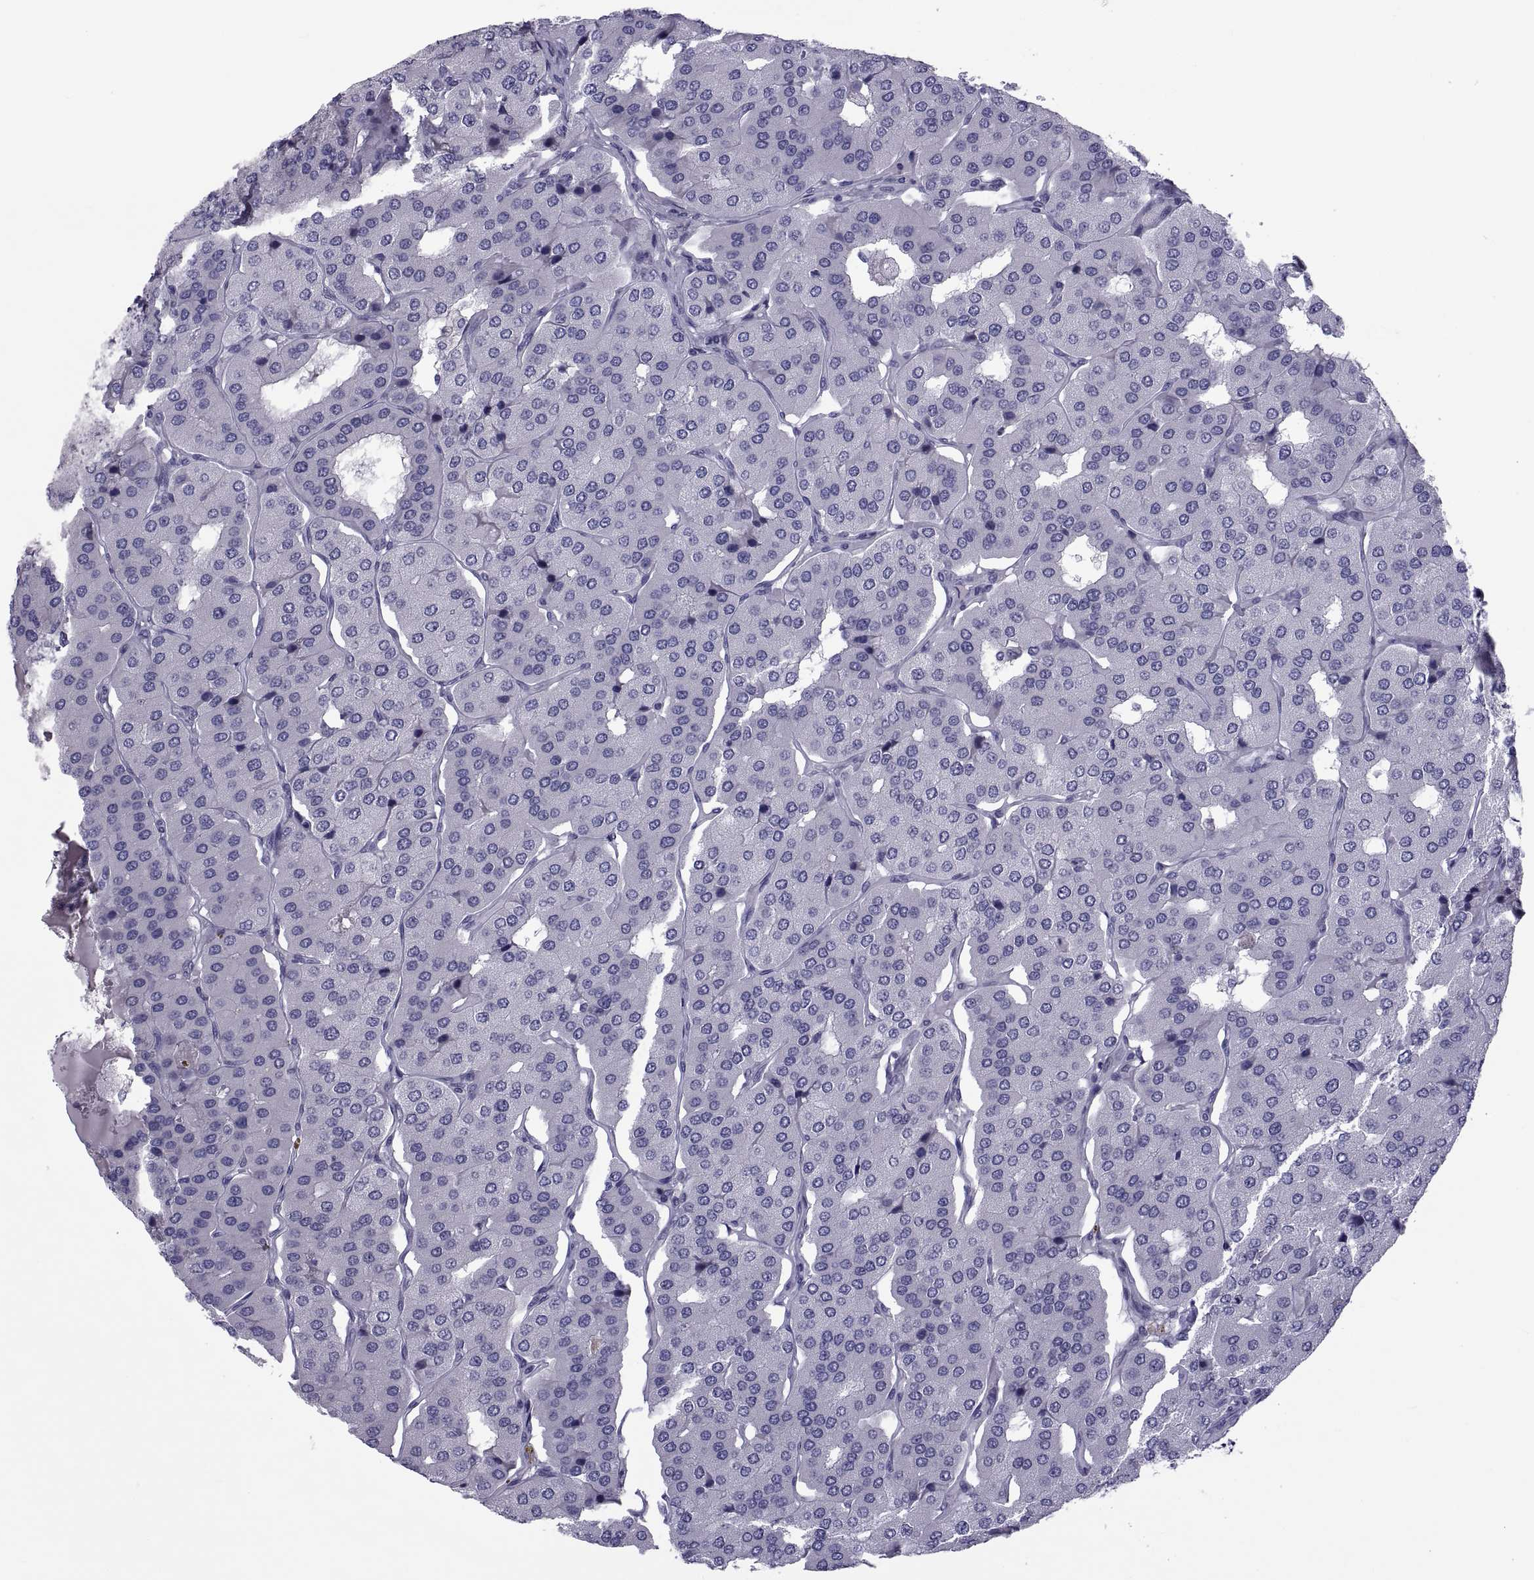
{"staining": {"intensity": "negative", "quantity": "none", "location": "none"}, "tissue": "parathyroid gland", "cell_type": "Glandular cells", "image_type": "normal", "snomed": [{"axis": "morphology", "description": "Normal tissue, NOS"}, {"axis": "morphology", "description": "Adenoma, NOS"}, {"axis": "topography", "description": "Parathyroid gland"}], "caption": "This is an immunohistochemistry (IHC) histopathology image of normal parathyroid gland. There is no staining in glandular cells.", "gene": "TMEM158", "patient": {"sex": "female", "age": 86}}